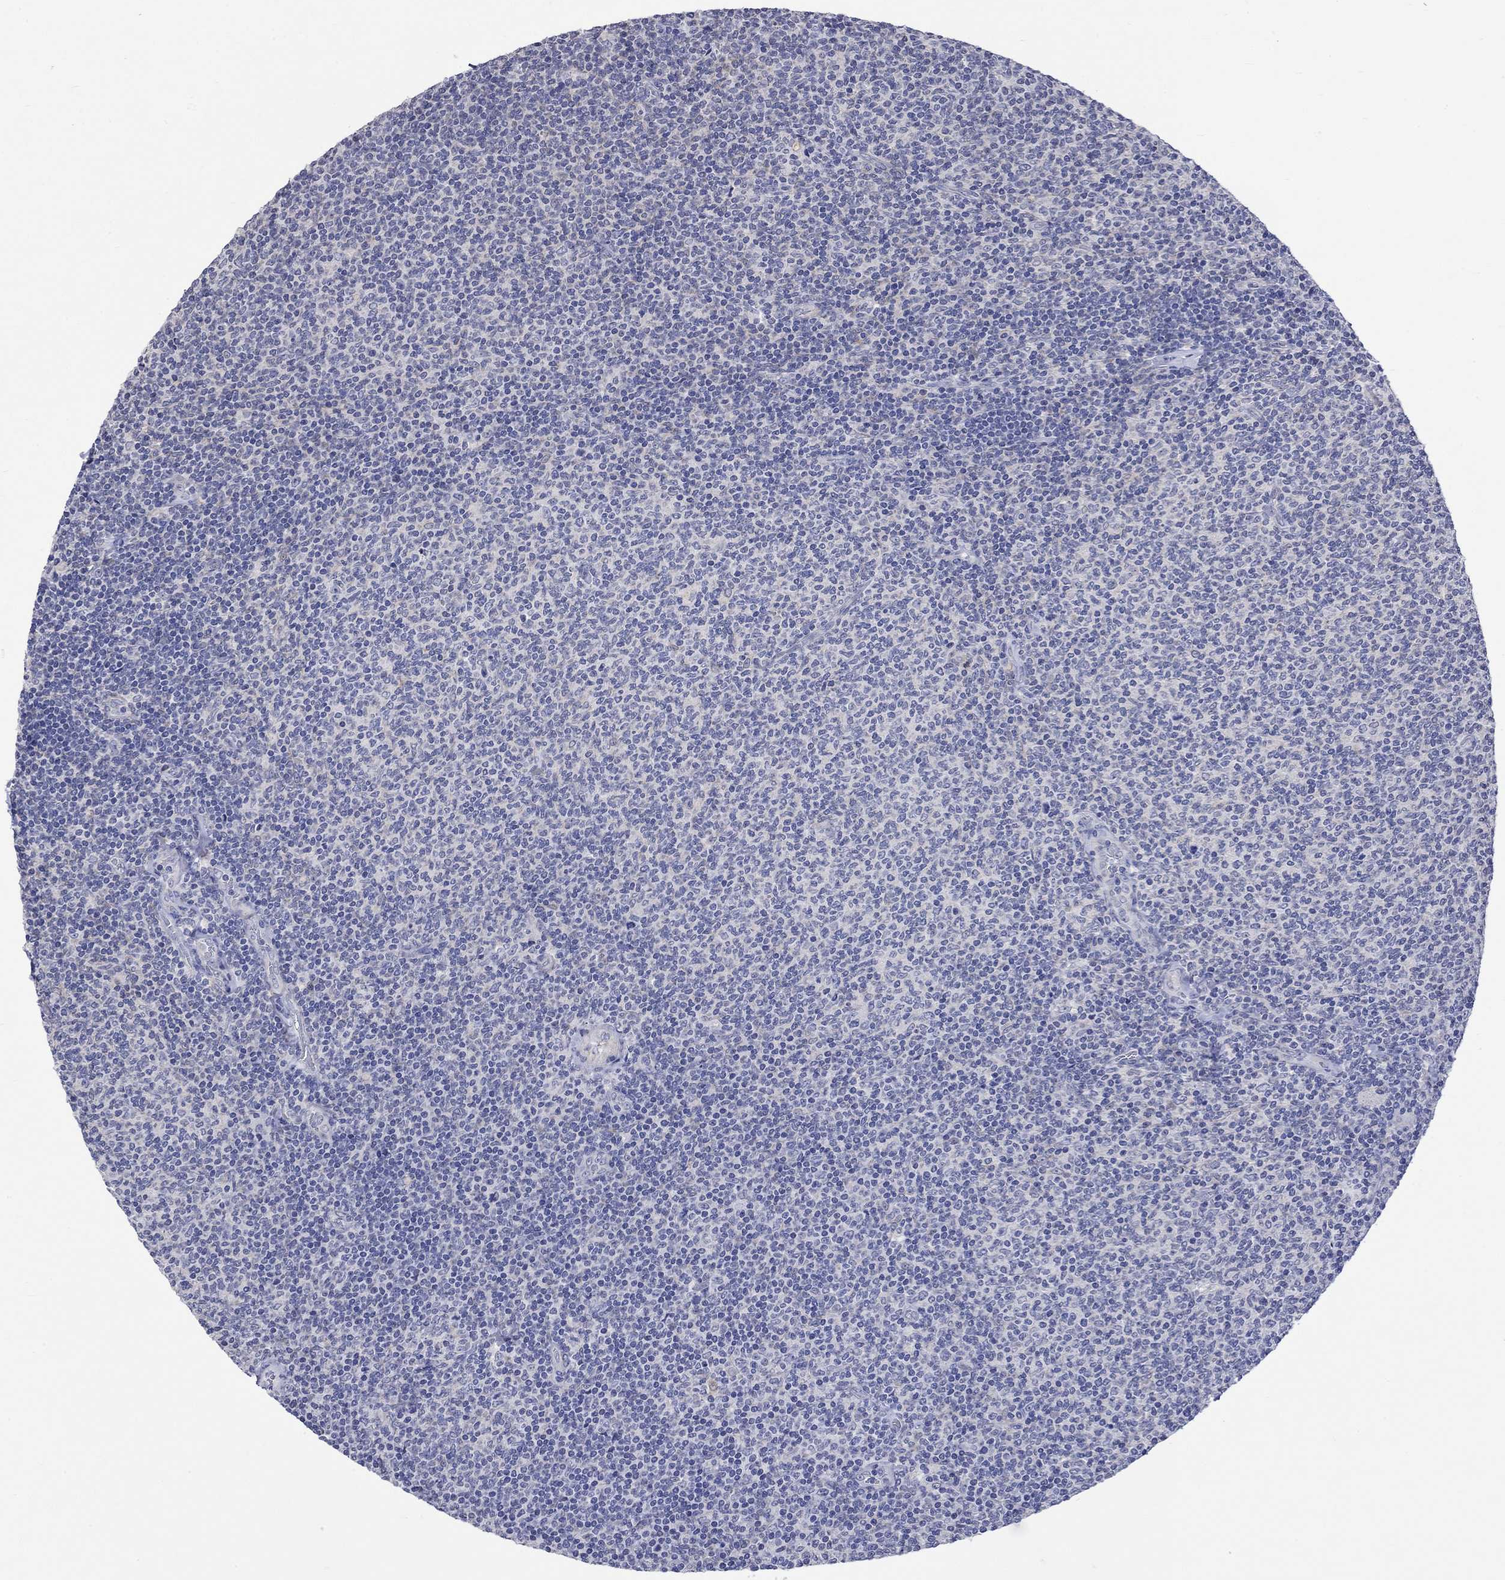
{"staining": {"intensity": "negative", "quantity": "none", "location": "none"}, "tissue": "lymphoma", "cell_type": "Tumor cells", "image_type": "cancer", "snomed": [{"axis": "morphology", "description": "Malignant lymphoma, non-Hodgkin's type, Low grade"}, {"axis": "topography", "description": "Lymph node"}], "caption": "IHC of human lymphoma exhibits no staining in tumor cells.", "gene": "CRYAB", "patient": {"sex": "male", "age": 52}}